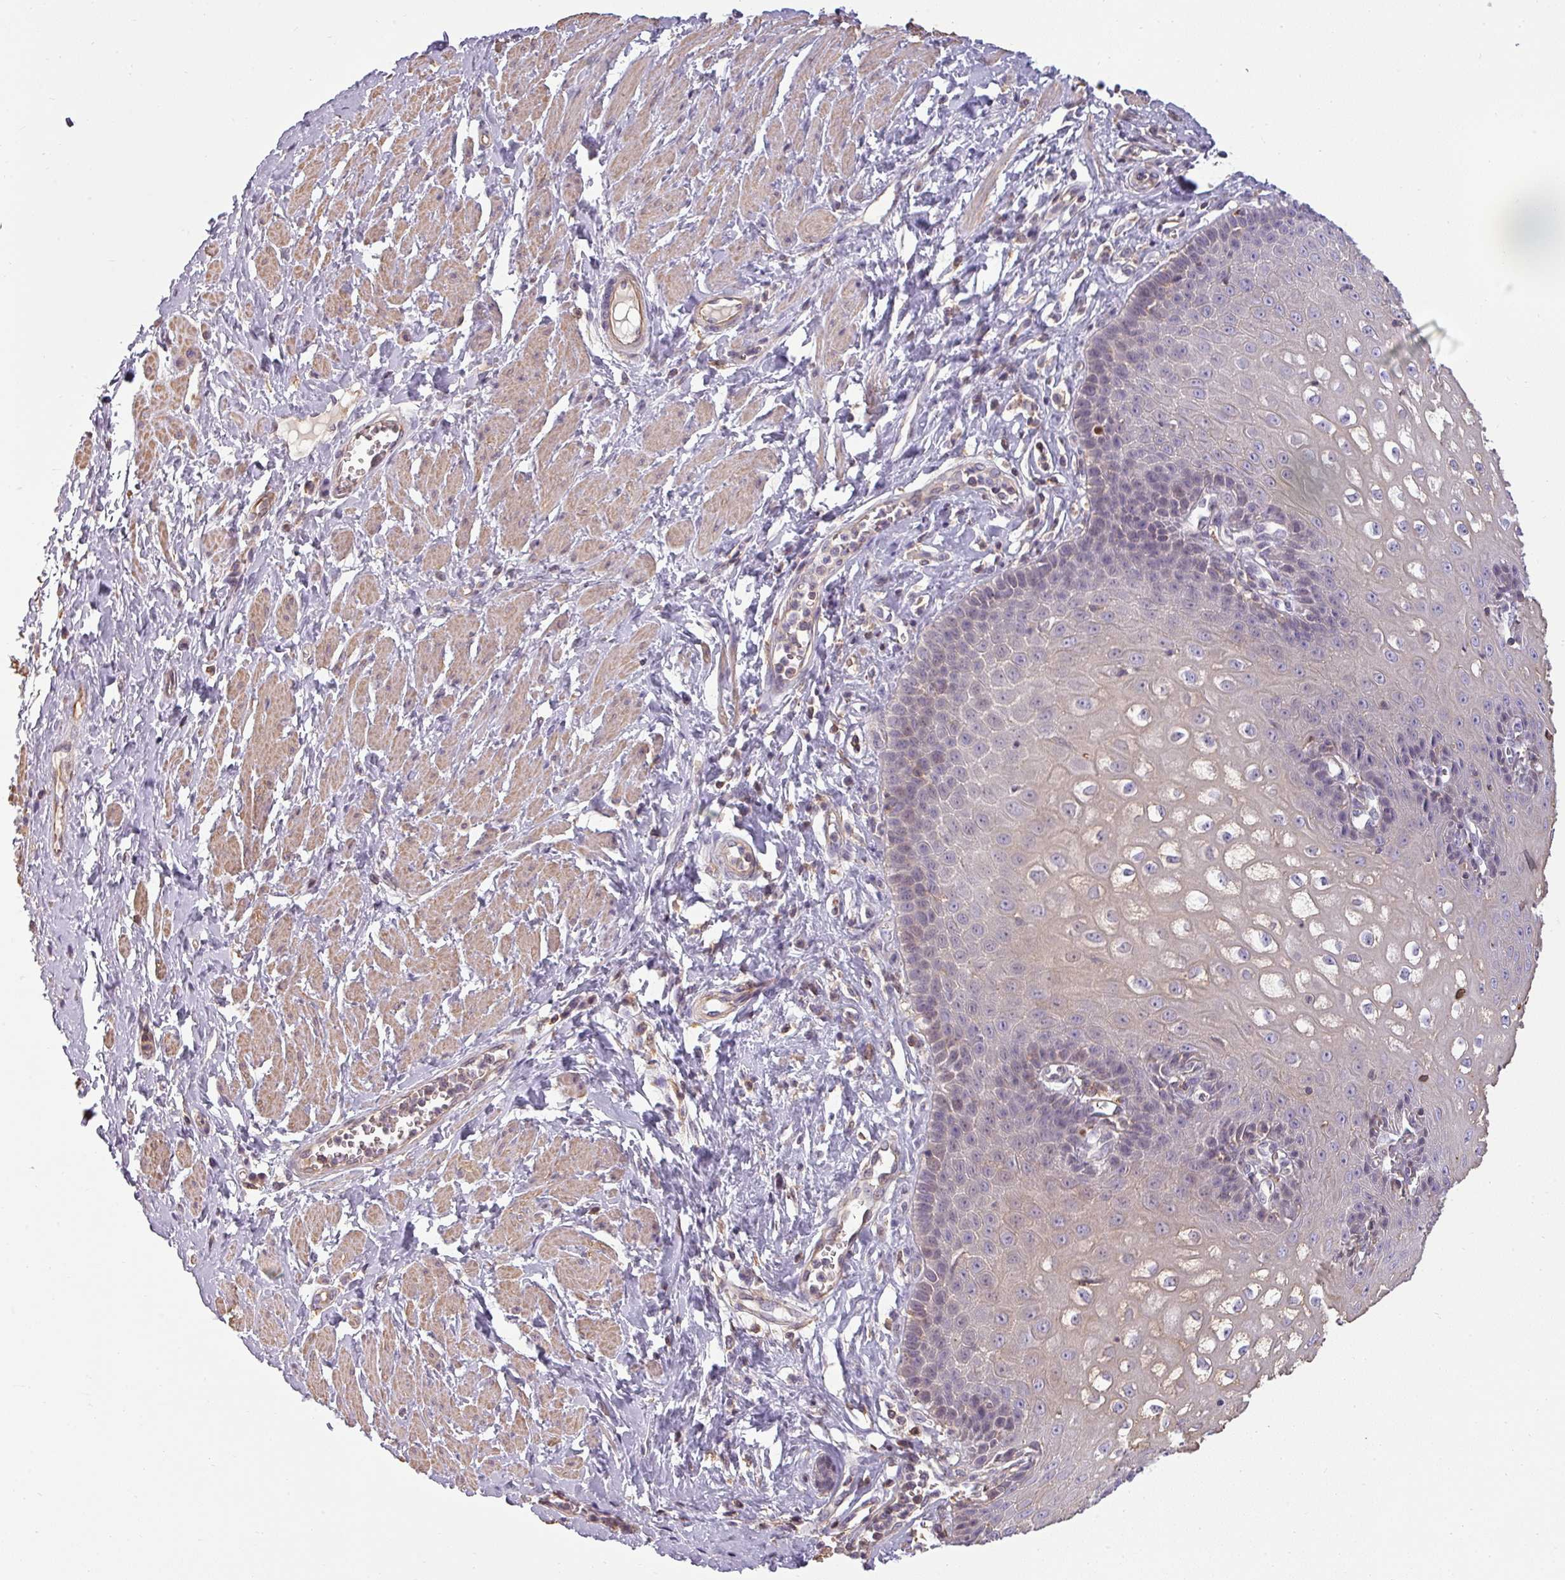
{"staining": {"intensity": "negative", "quantity": "none", "location": "none"}, "tissue": "esophagus", "cell_type": "Squamous epithelial cells", "image_type": "normal", "snomed": [{"axis": "morphology", "description": "Normal tissue, NOS"}, {"axis": "topography", "description": "Esophagus"}], "caption": "Squamous epithelial cells are negative for protein expression in normal human esophagus. The staining is performed using DAB brown chromogen with nuclei counter-stained in using hematoxylin.", "gene": "ZNF835", "patient": {"sex": "male", "age": 67}}